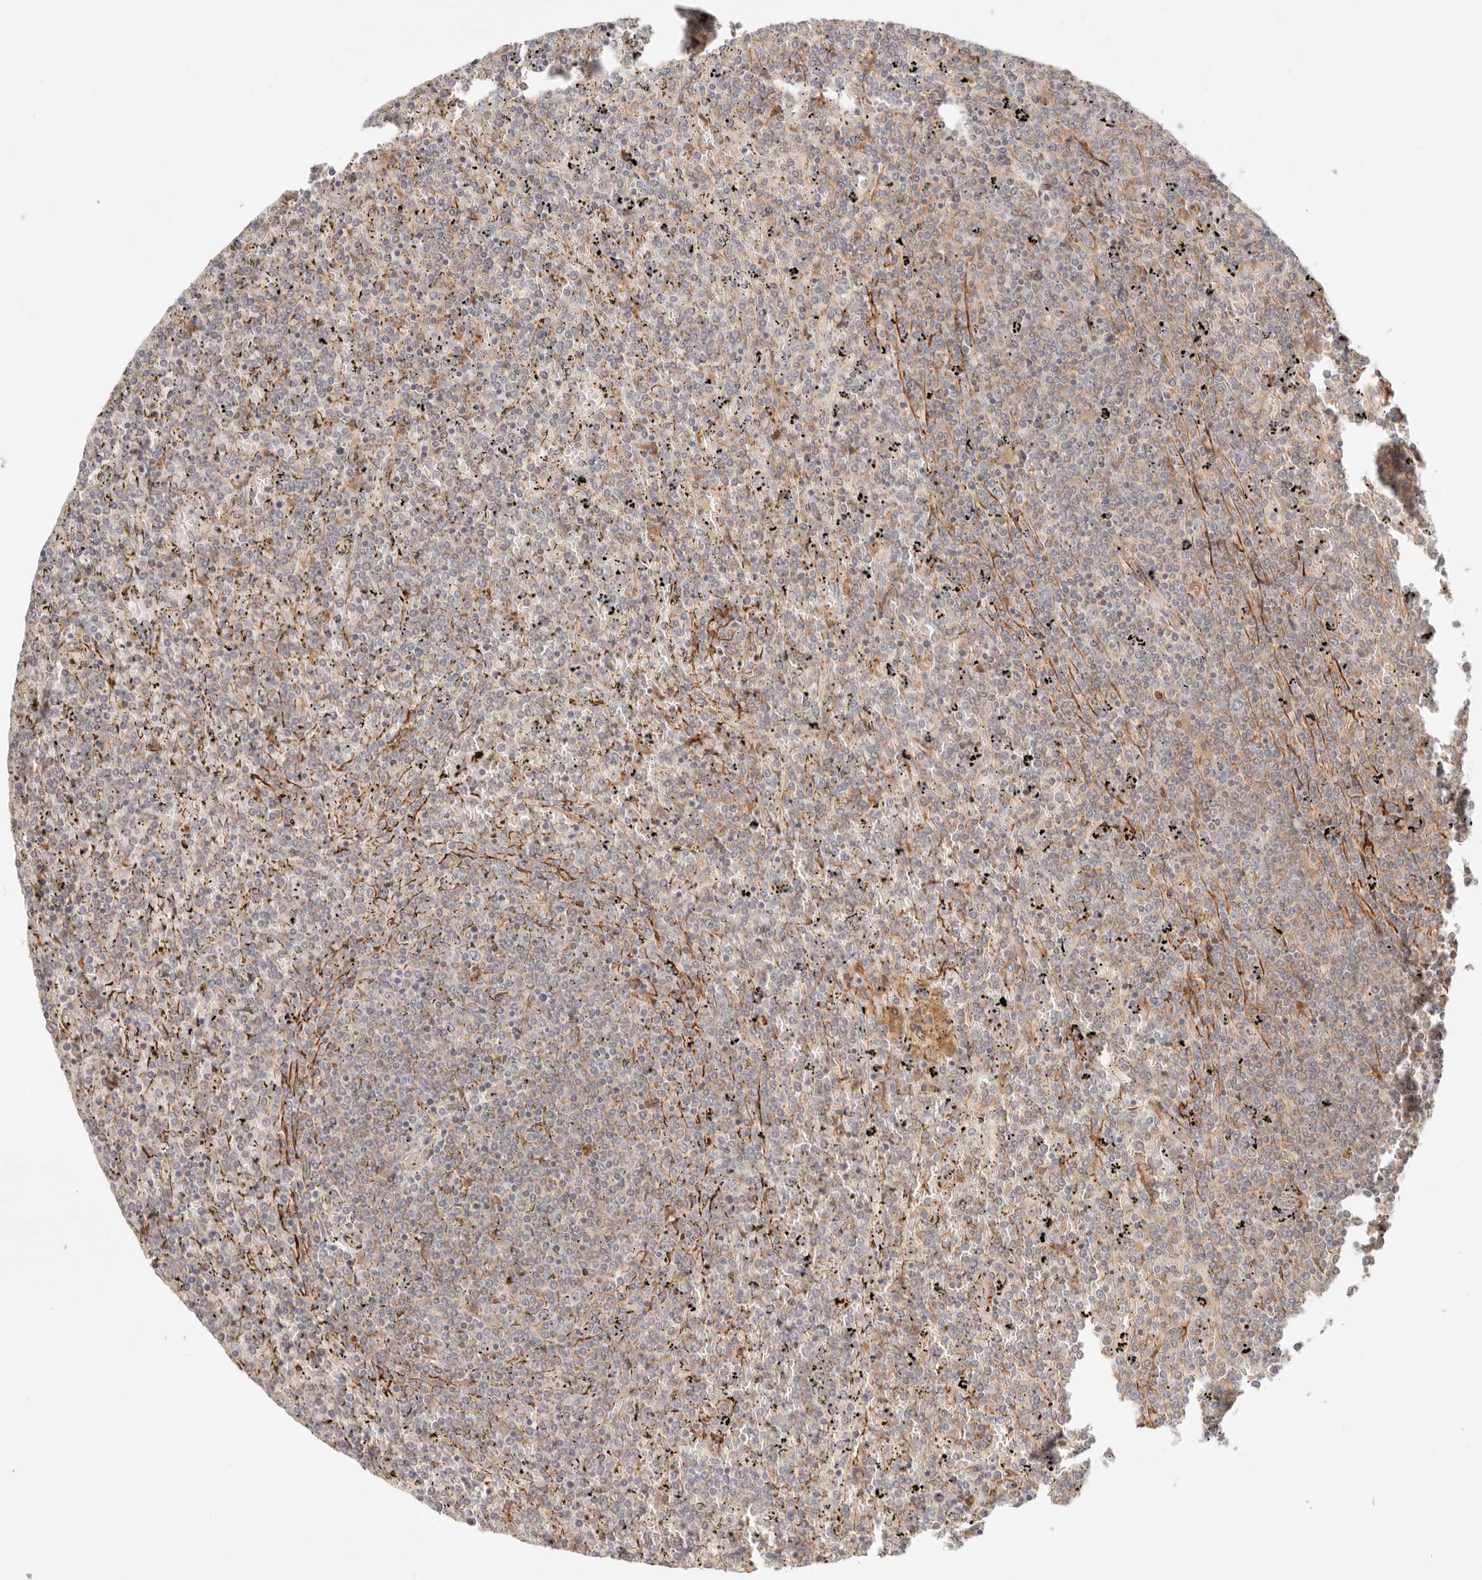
{"staining": {"intensity": "weak", "quantity": "25%-75%", "location": "cytoplasmic/membranous"}, "tissue": "lymphoma", "cell_type": "Tumor cells", "image_type": "cancer", "snomed": [{"axis": "morphology", "description": "Malignant lymphoma, non-Hodgkin's type, Low grade"}, {"axis": "topography", "description": "Spleen"}], "caption": "Immunohistochemical staining of human malignant lymphoma, non-Hodgkin's type (low-grade) exhibits low levels of weak cytoplasmic/membranous staining in approximately 25%-75% of tumor cells. The staining was performed using DAB, with brown indicating positive protein expression. Nuclei are stained blue with hematoxylin.", "gene": "IL1R2", "patient": {"sex": "female", "age": 19}}